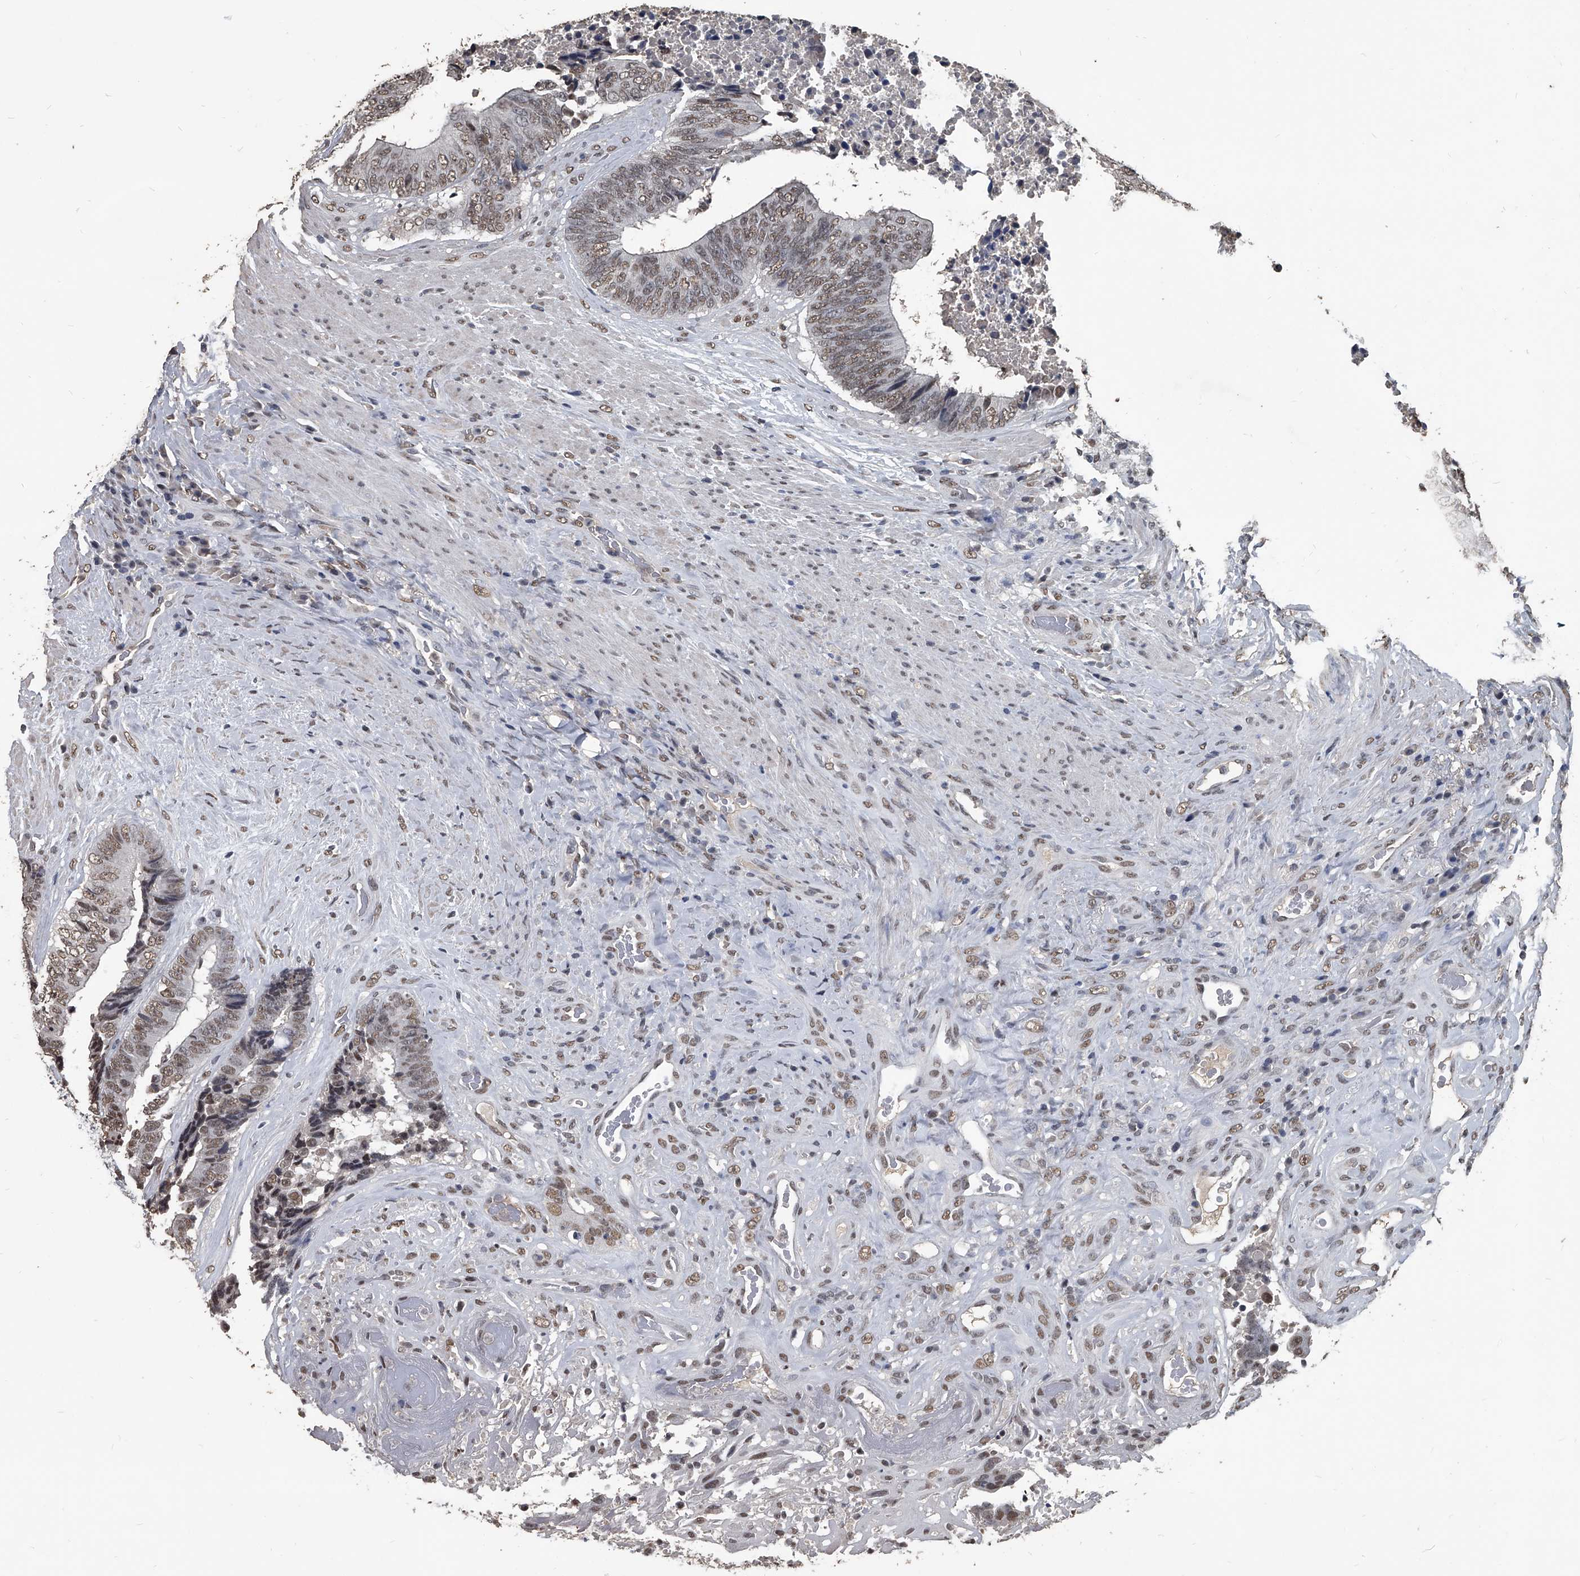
{"staining": {"intensity": "moderate", "quantity": ">75%", "location": "nuclear"}, "tissue": "colorectal cancer", "cell_type": "Tumor cells", "image_type": "cancer", "snomed": [{"axis": "morphology", "description": "Adenocarcinoma, NOS"}, {"axis": "topography", "description": "Rectum"}], "caption": "Colorectal cancer stained with DAB (3,3'-diaminobenzidine) immunohistochemistry demonstrates medium levels of moderate nuclear staining in about >75% of tumor cells.", "gene": "MATR3", "patient": {"sex": "male", "age": 72}}